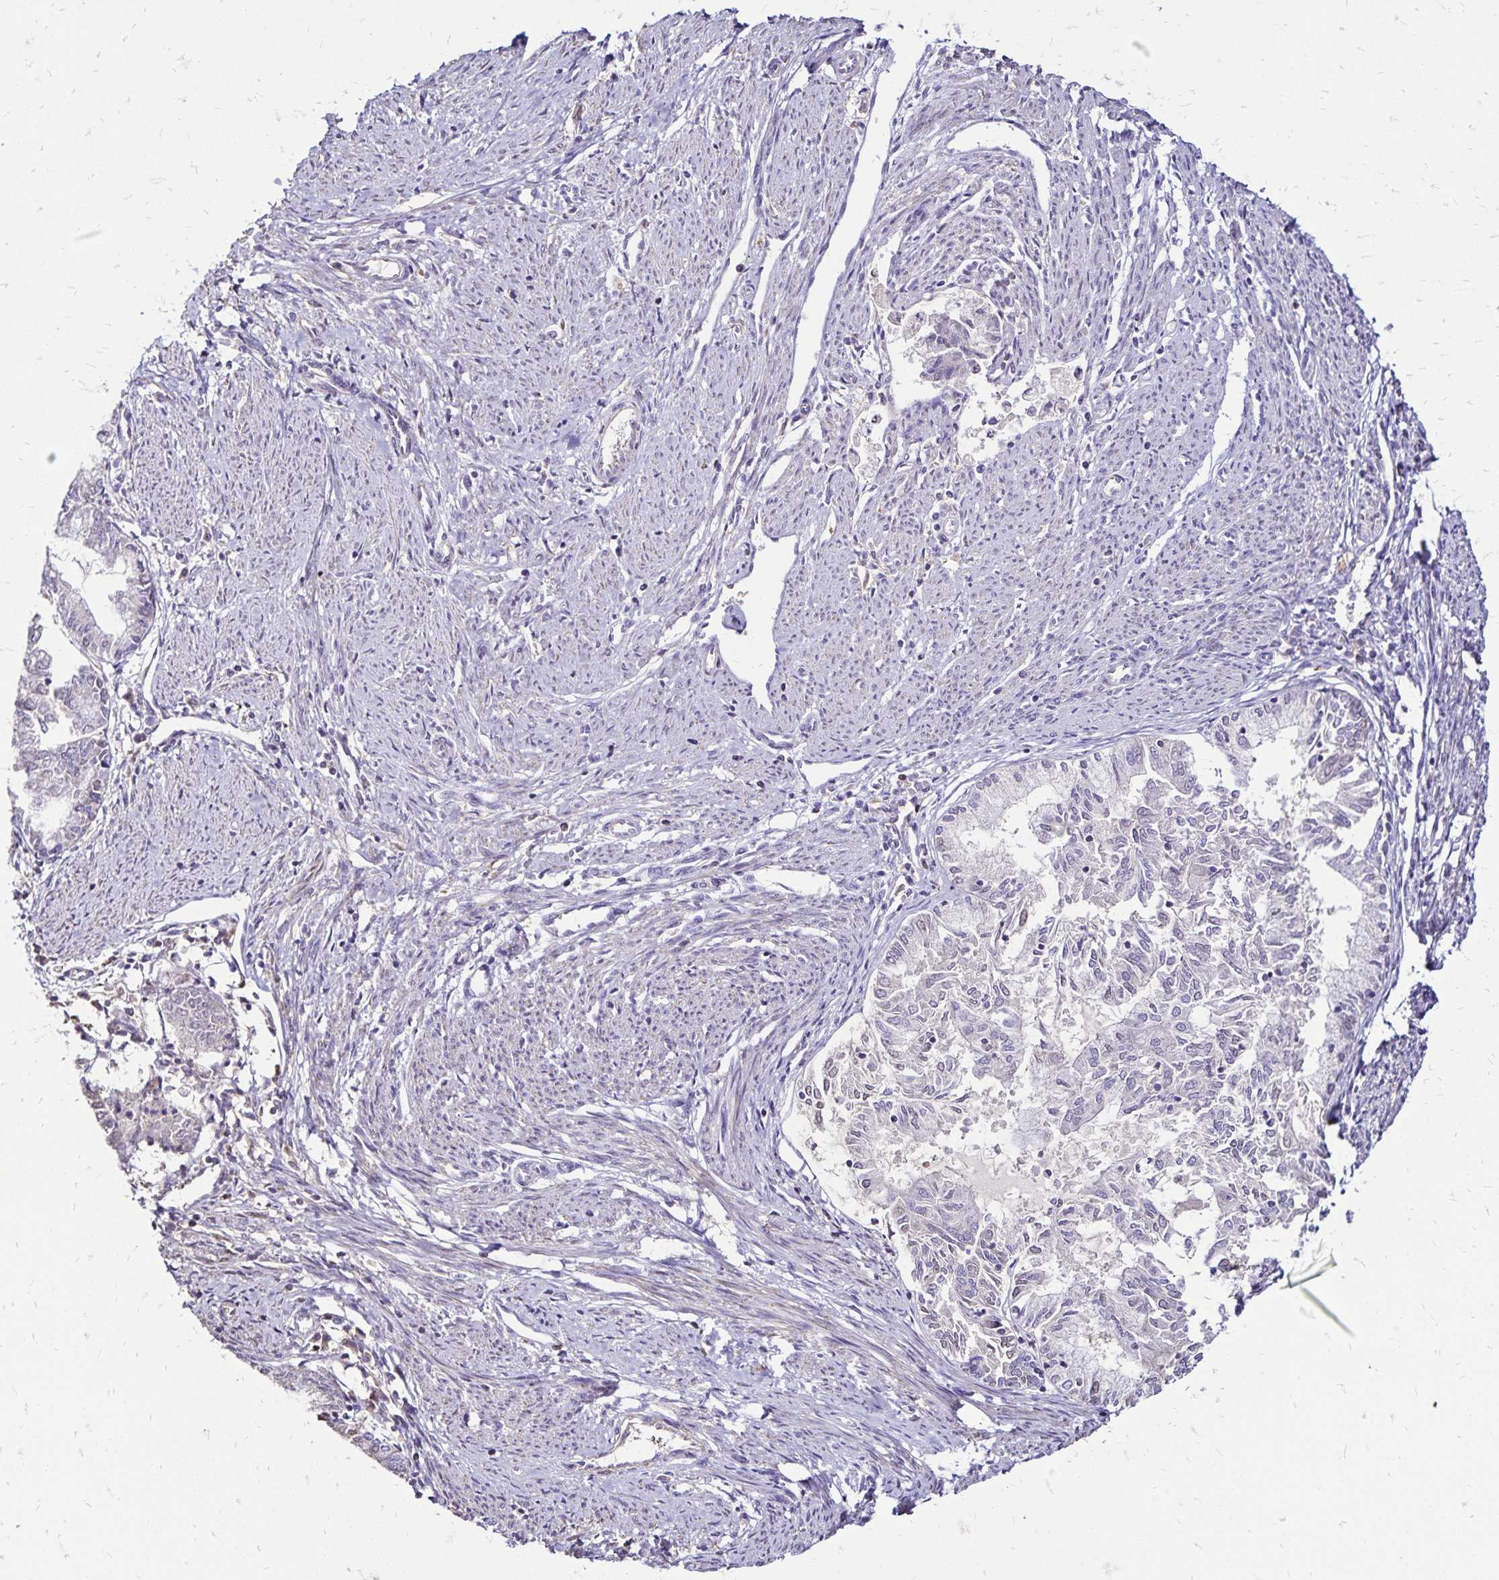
{"staining": {"intensity": "negative", "quantity": "none", "location": "none"}, "tissue": "endometrial cancer", "cell_type": "Tumor cells", "image_type": "cancer", "snomed": [{"axis": "morphology", "description": "Adenocarcinoma, NOS"}, {"axis": "topography", "description": "Endometrium"}], "caption": "IHC photomicrograph of human endometrial adenocarcinoma stained for a protein (brown), which displays no expression in tumor cells.", "gene": "KISS1", "patient": {"sex": "female", "age": 79}}